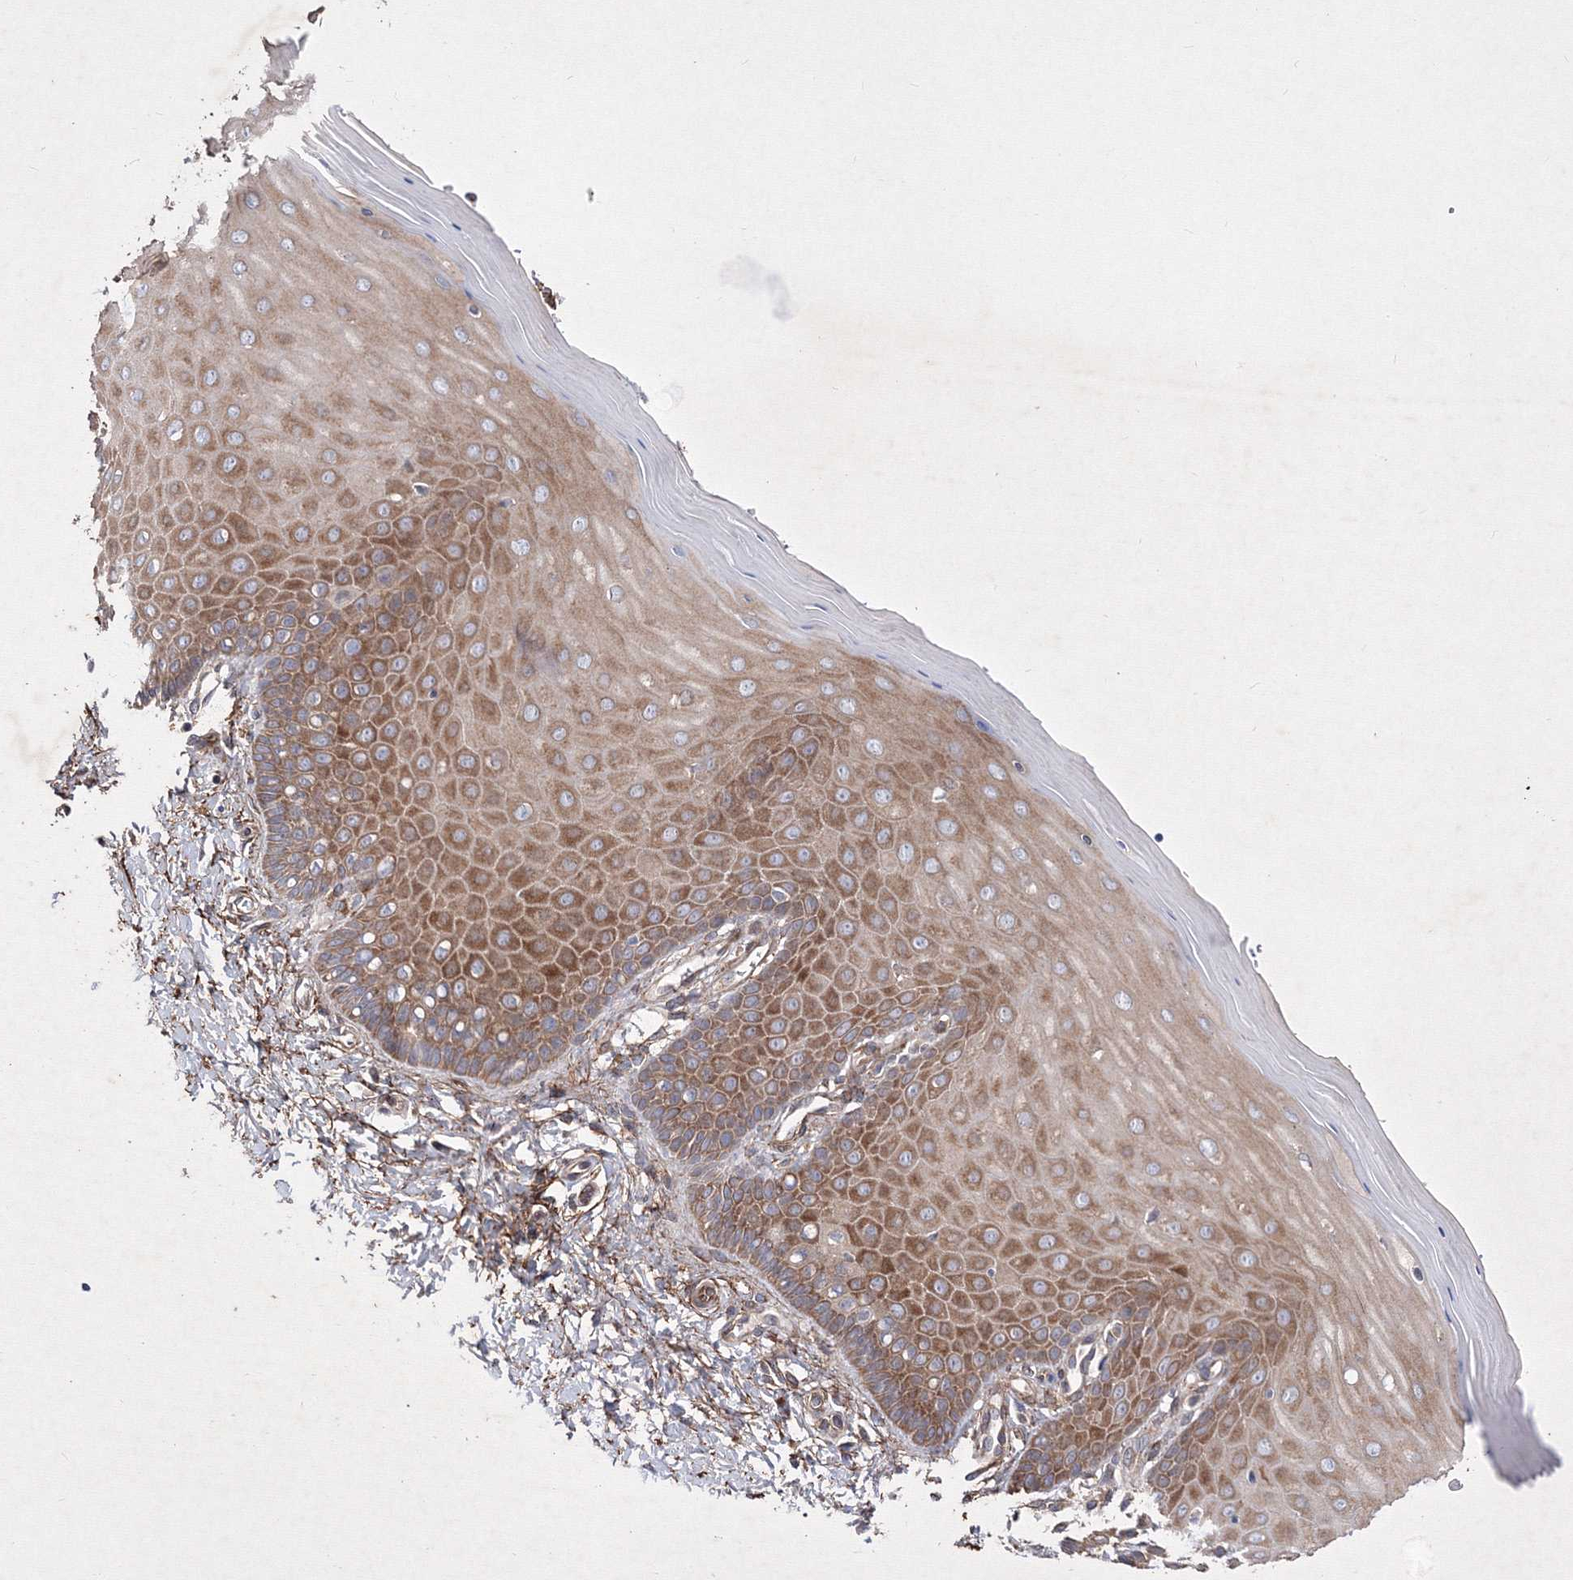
{"staining": {"intensity": "weak", "quantity": "<25%", "location": "cytoplasmic/membranous"}, "tissue": "cervix", "cell_type": "Glandular cells", "image_type": "normal", "snomed": [{"axis": "morphology", "description": "Normal tissue, NOS"}, {"axis": "topography", "description": "Cervix"}], "caption": "An immunohistochemistry (IHC) photomicrograph of benign cervix is shown. There is no staining in glandular cells of cervix. (IHC, brightfield microscopy, high magnification).", "gene": "SNX18", "patient": {"sex": "female", "age": 55}}